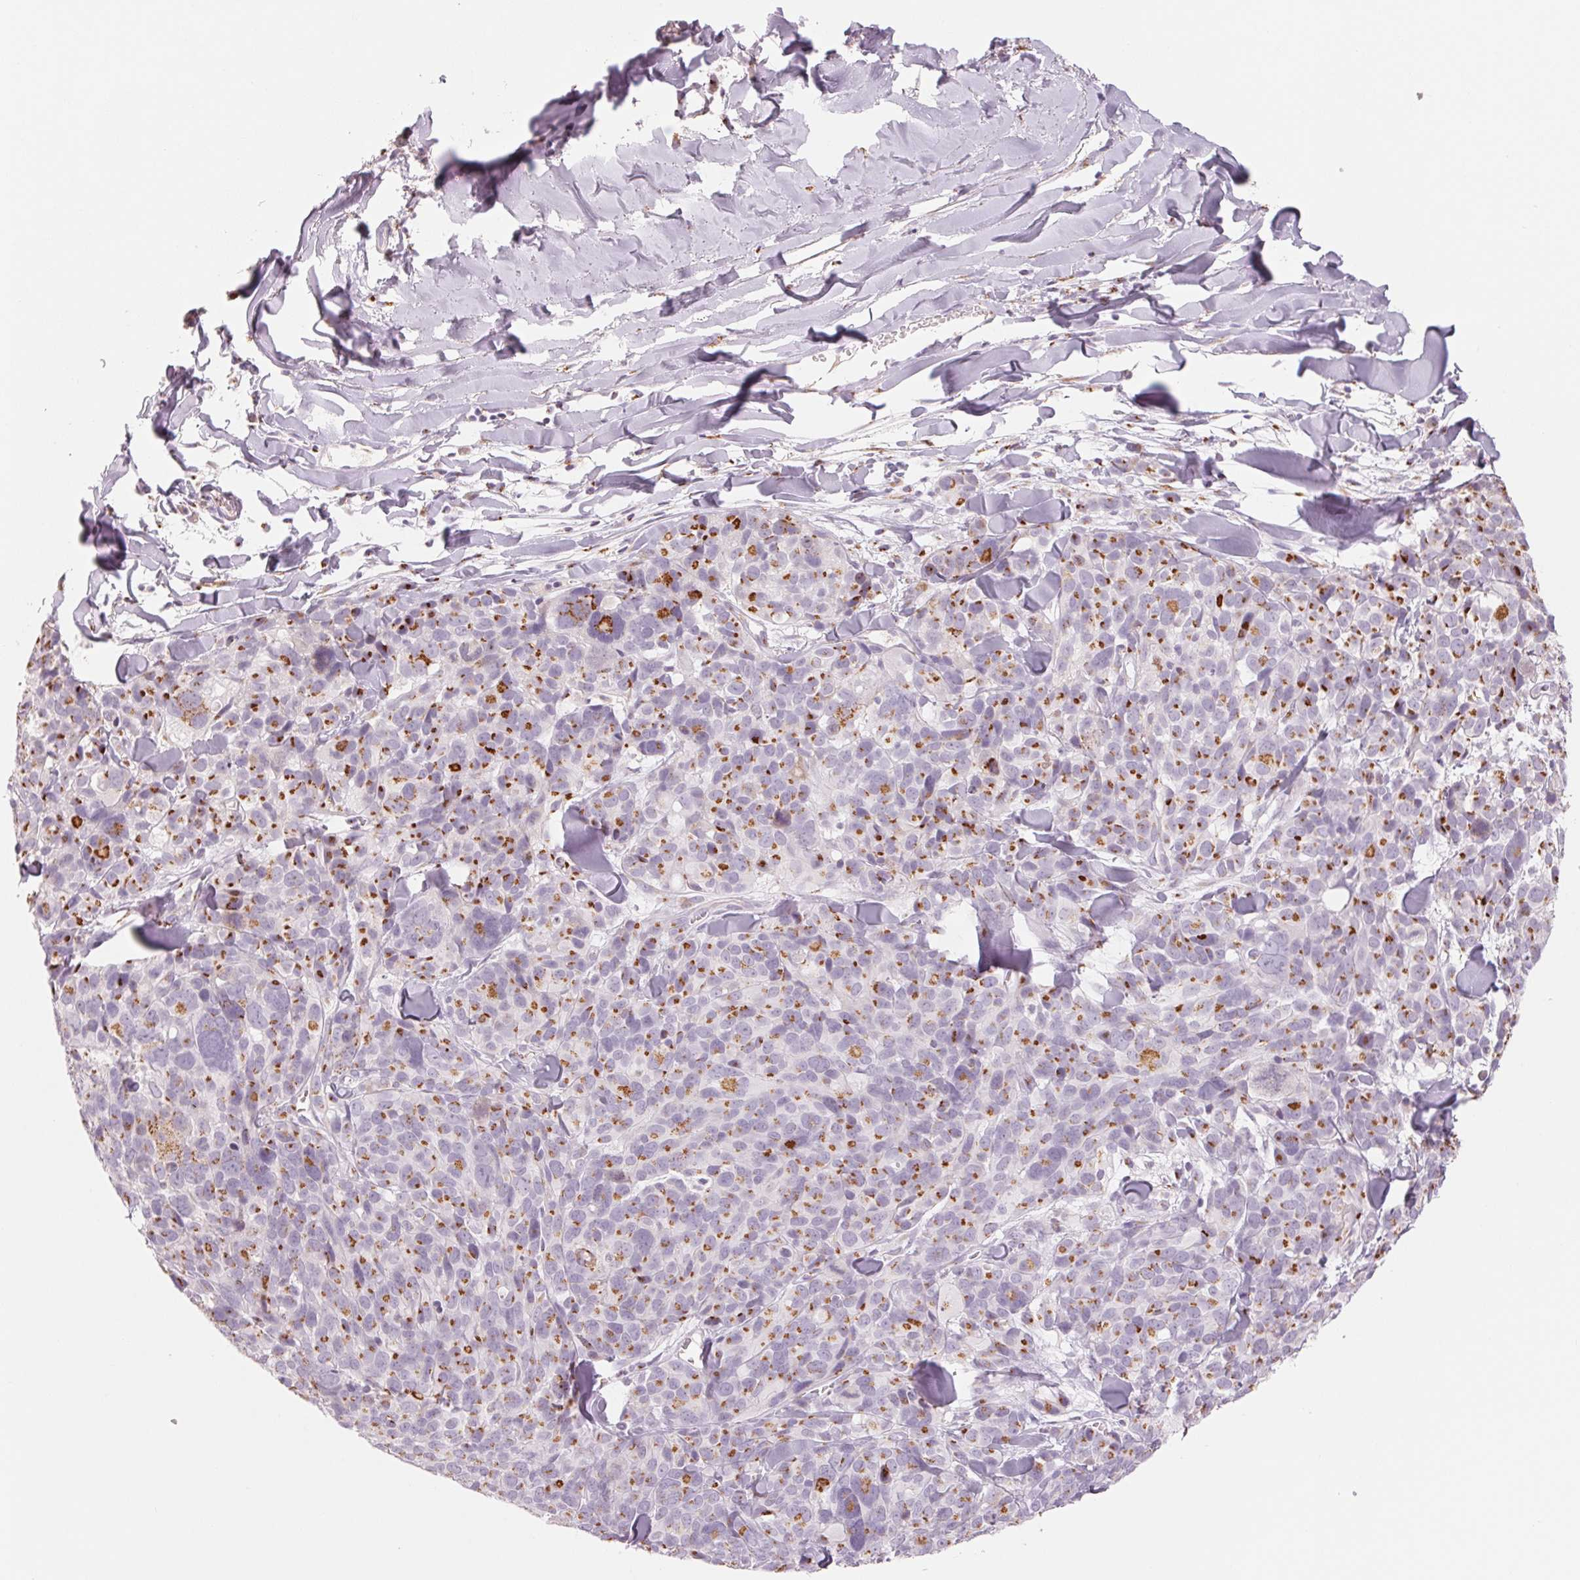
{"staining": {"intensity": "moderate", "quantity": "25%-75%", "location": "cytoplasmic/membranous"}, "tissue": "melanoma", "cell_type": "Tumor cells", "image_type": "cancer", "snomed": [{"axis": "morphology", "description": "Malignant melanoma, NOS"}, {"axis": "topography", "description": "Skin"}], "caption": "Protein staining of melanoma tissue shows moderate cytoplasmic/membranous positivity in approximately 25%-75% of tumor cells.", "gene": "GALNT7", "patient": {"sex": "male", "age": 51}}